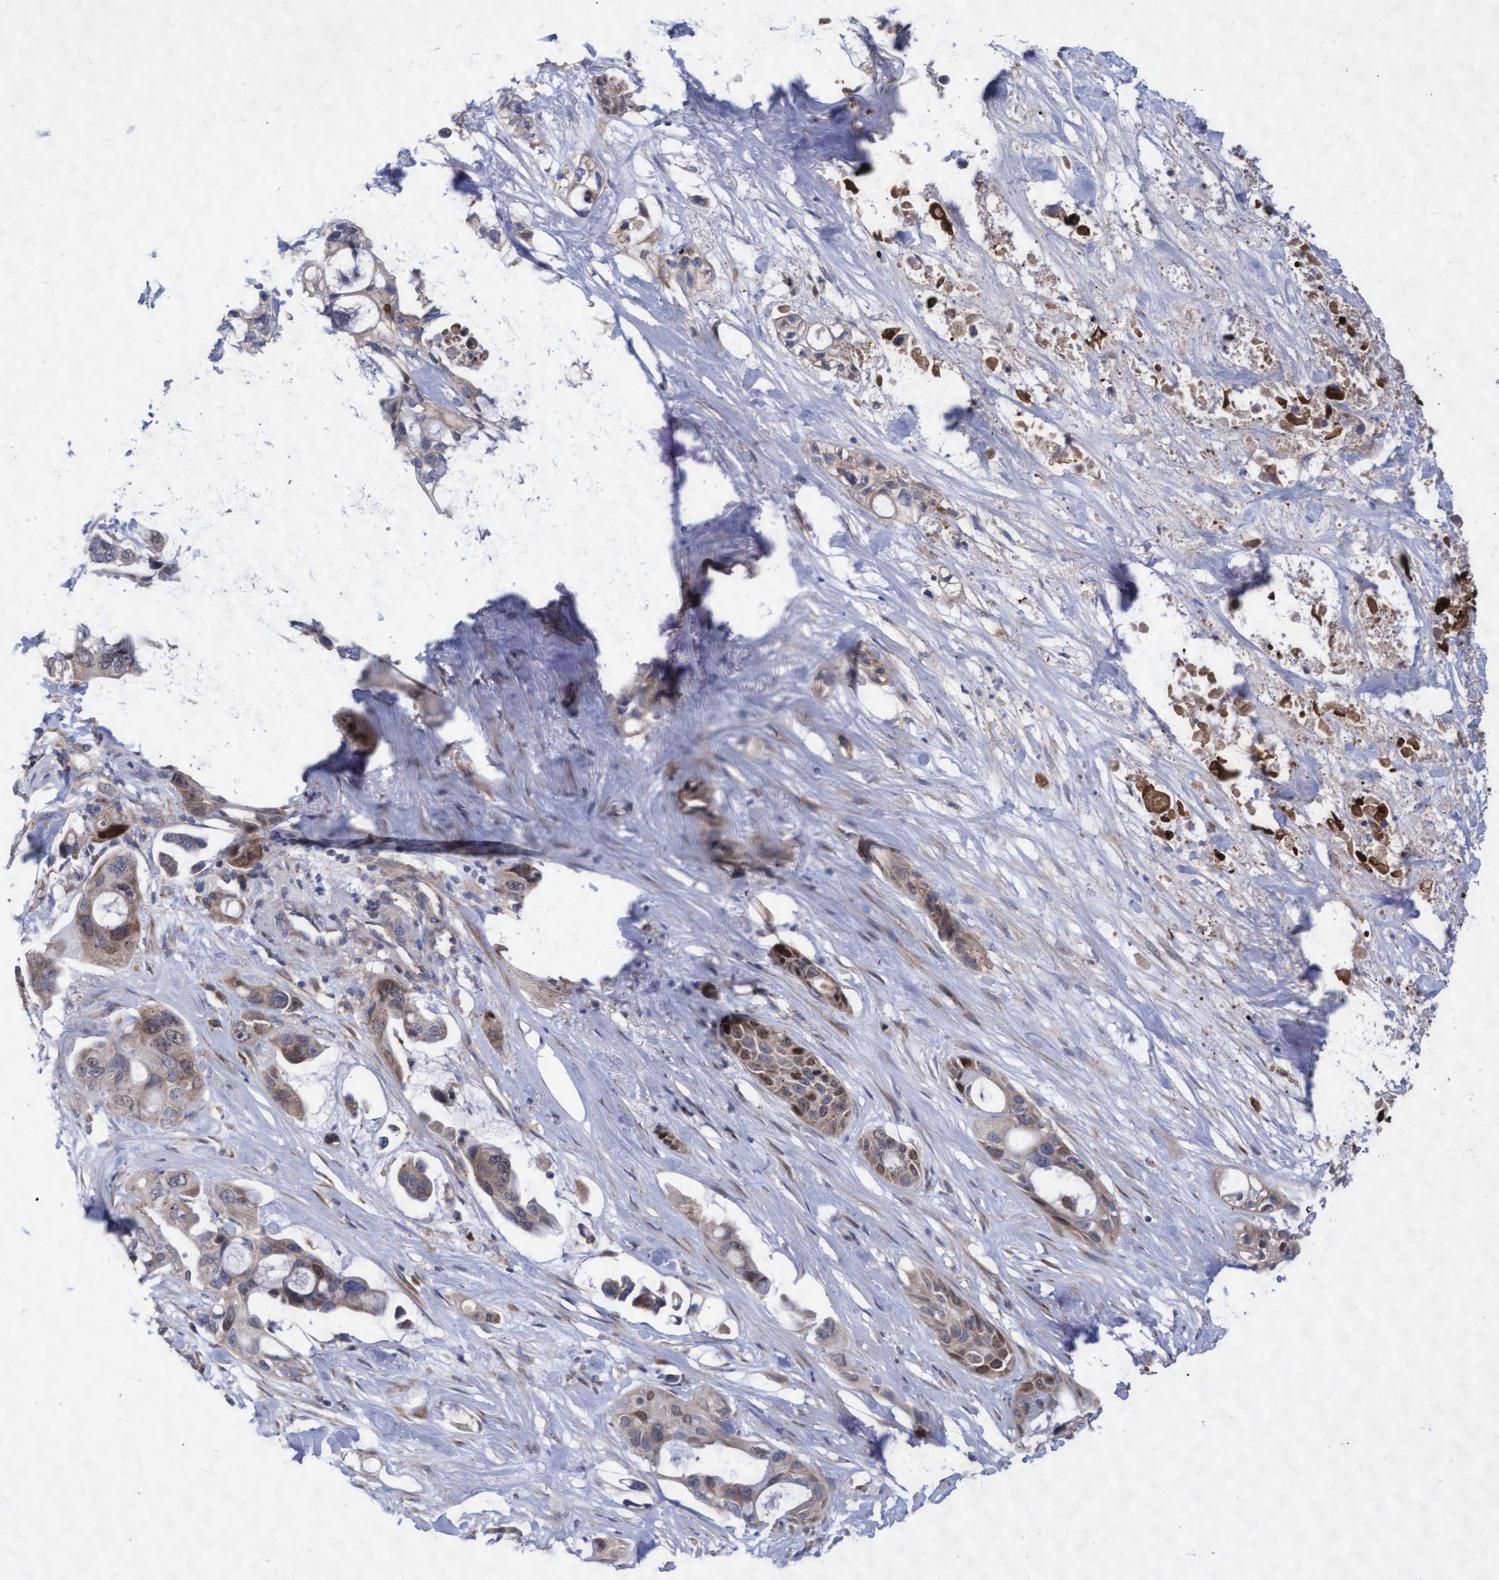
{"staining": {"intensity": "weak", "quantity": ">75%", "location": "cytoplasmic/membranous,nuclear"}, "tissue": "pancreatic cancer", "cell_type": "Tumor cells", "image_type": "cancer", "snomed": [{"axis": "morphology", "description": "Adenocarcinoma, NOS"}, {"axis": "topography", "description": "Pancreas"}], "caption": "A low amount of weak cytoplasmic/membranous and nuclear positivity is appreciated in about >75% of tumor cells in adenocarcinoma (pancreatic) tissue.", "gene": "ABCF2", "patient": {"sex": "male", "age": 53}}